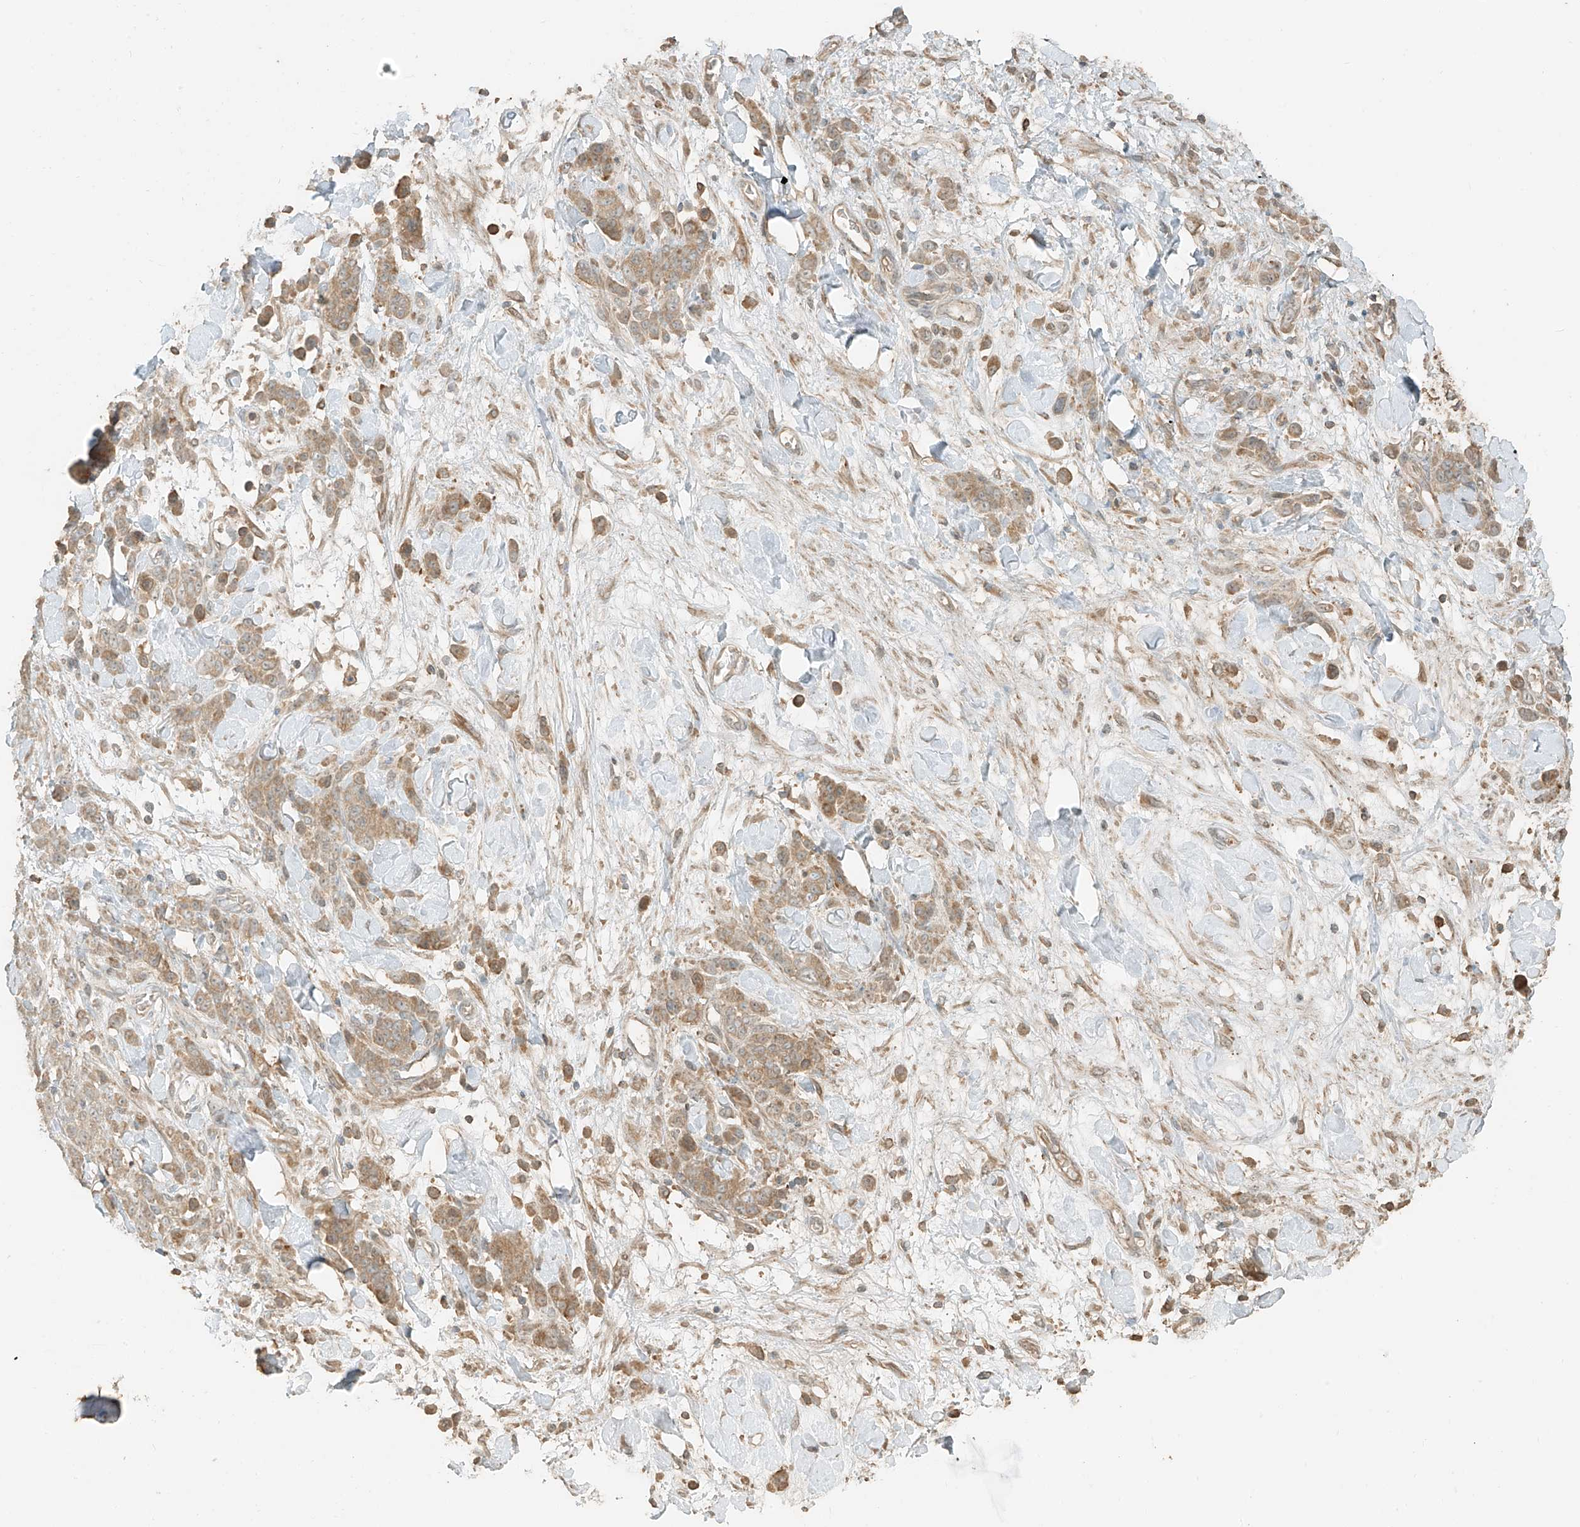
{"staining": {"intensity": "moderate", "quantity": ">75%", "location": "cytoplasmic/membranous"}, "tissue": "stomach cancer", "cell_type": "Tumor cells", "image_type": "cancer", "snomed": [{"axis": "morphology", "description": "Normal tissue, NOS"}, {"axis": "morphology", "description": "Adenocarcinoma, NOS"}, {"axis": "topography", "description": "Stomach"}], "caption": "DAB immunohistochemical staining of human stomach cancer exhibits moderate cytoplasmic/membranous protein positivity in about >75% of tumor cells. (IHC, brightfield microscopy, high magnification).", "gene": "RFTN2", "patient": {"sex": "male", "age": 82}}